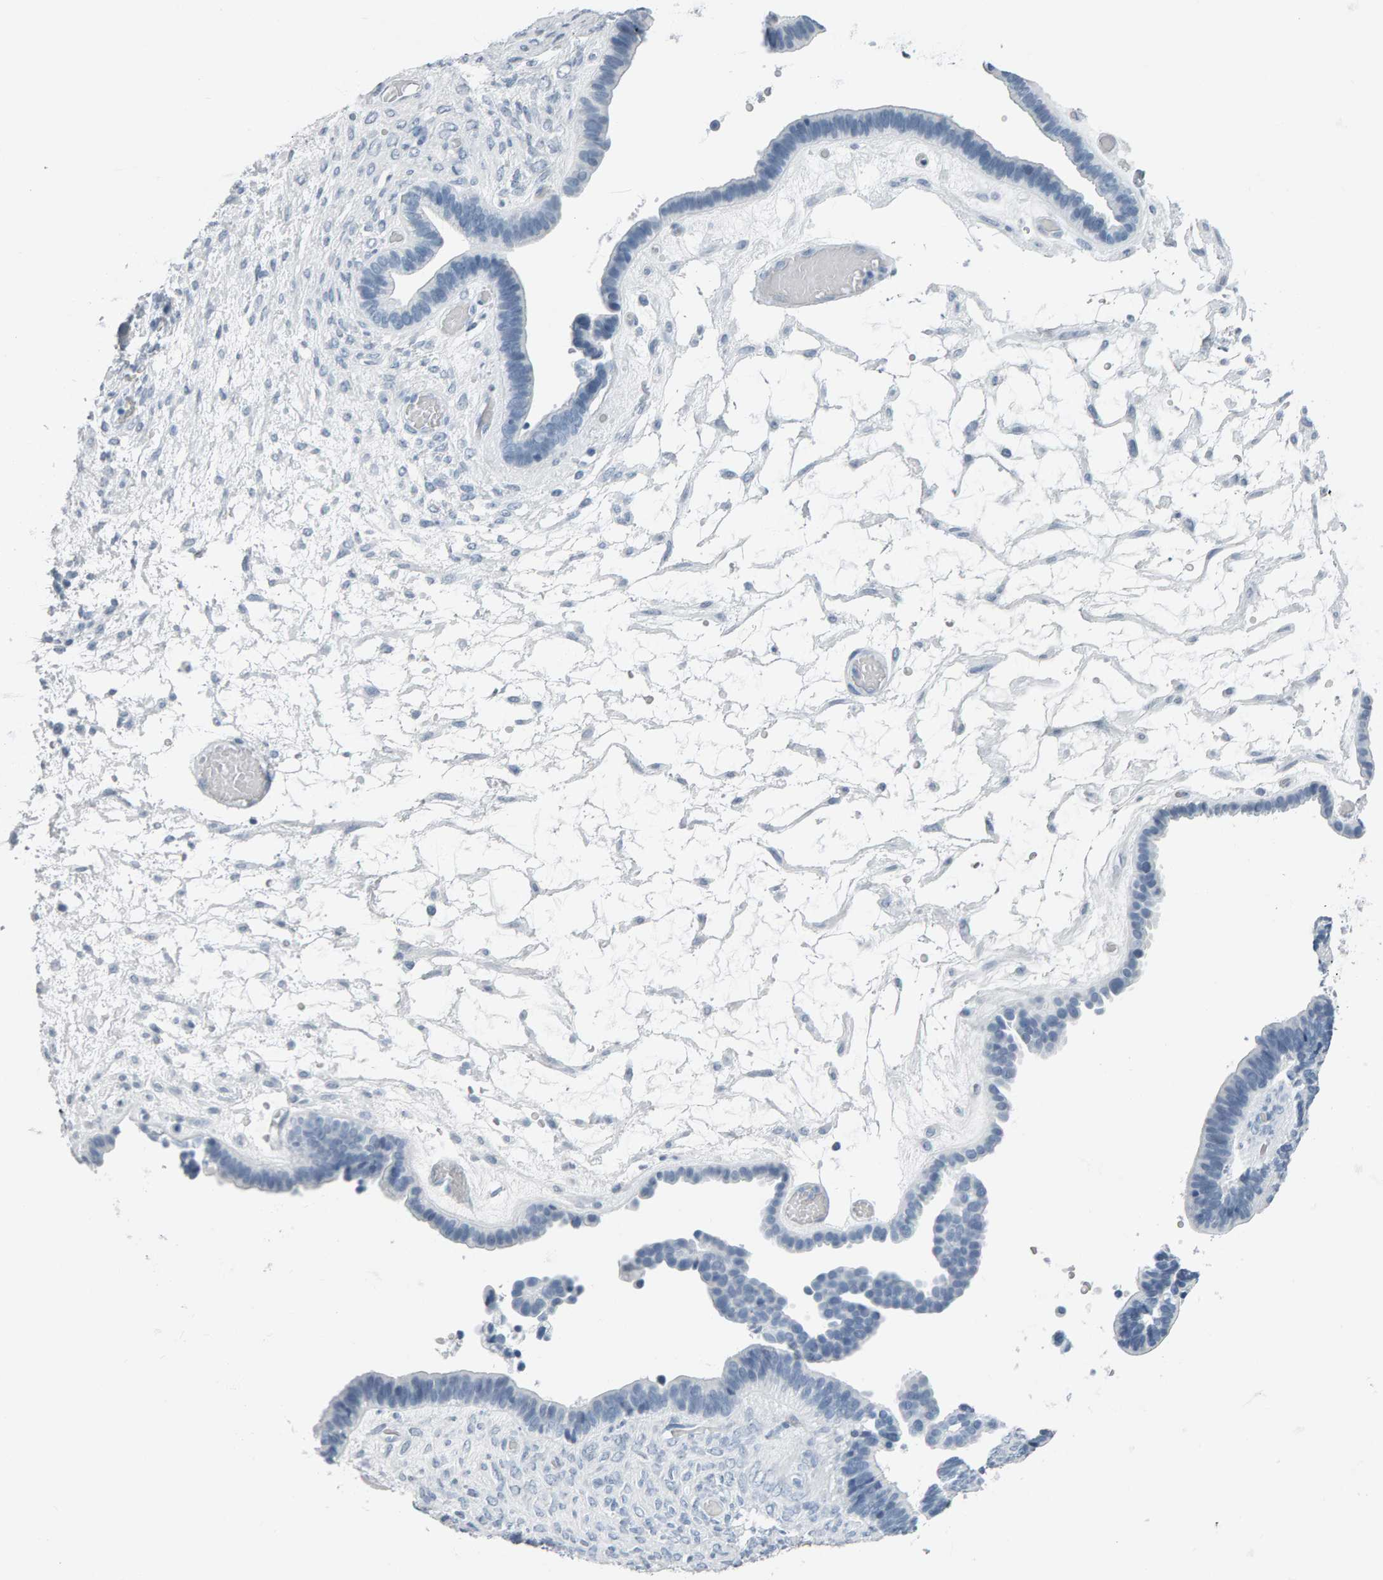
{"staining": {"intensity": "negative", "quantity": "none", "location": "none"}, "tissue": "ovarian cancer", "cell_type": "Tumor cells", "image_type": "cancer", "snomed": [{"axis": "morphology", "description": "Cystadenocarcinoma, serous, NOS"}, {"axis": "topography", "description": "Ovary"}], "caption": "Immunohistochemistry histopathology image of neoplastic tissue: human ovarian cancer stained with DAB displays no significant protein expression in tumor cells.", "gene": "SPACA3", "patient": {"sex": "female", "age": 56}}